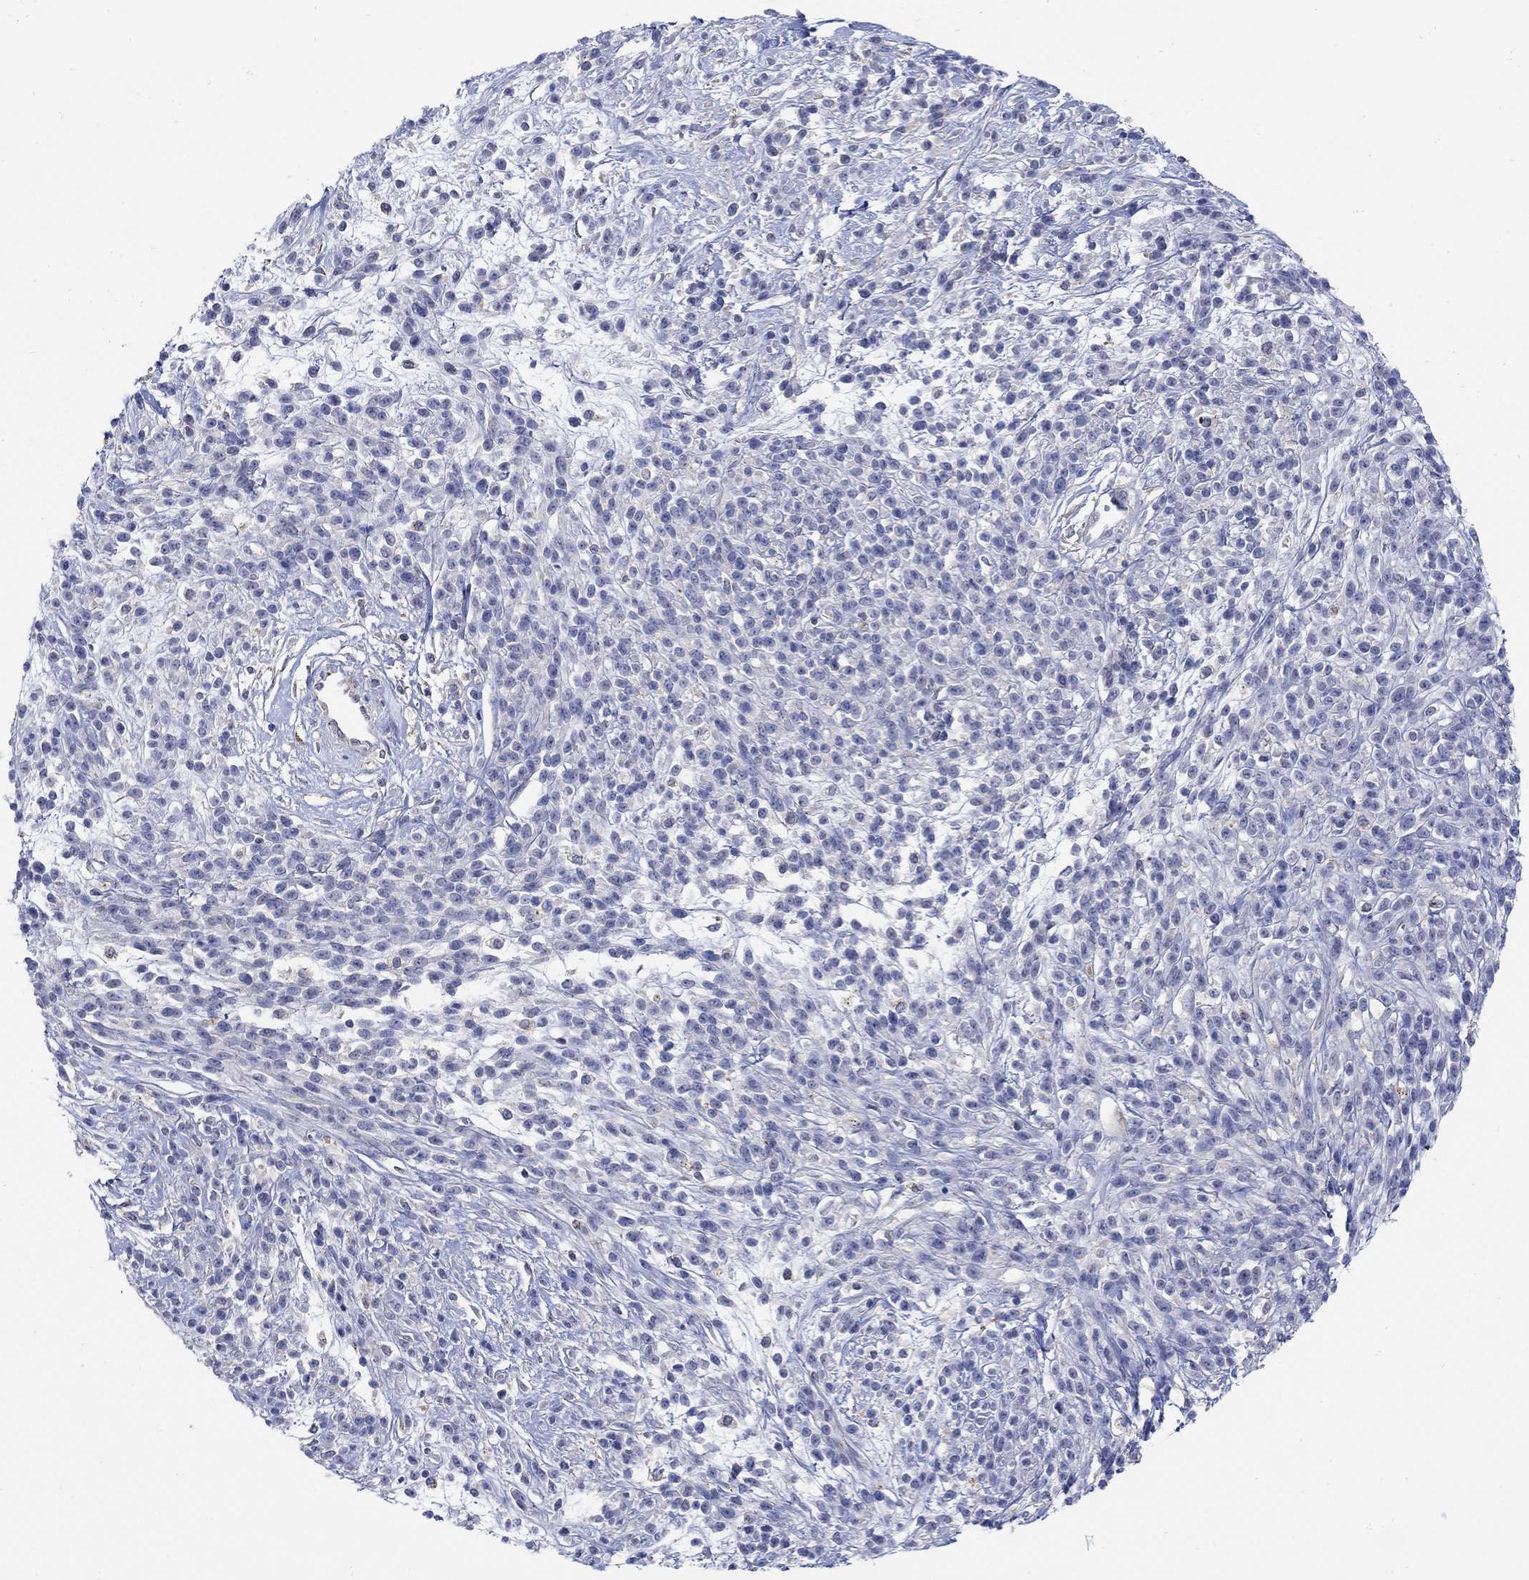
{"staining": {"intensity": "negative", "quantity": "none", "location": "none"}, "tissue": "melanoma", "cell_type": "Tumor cells", "image_type": "cancer", "snomed": [{"axis": "morphology", "description": "Malignant melanoma, NOS"}, {"axis": "topography", "description": "Skin"}, {"axis": "topography", "description": "Skin of trunk"}], "caption": "Histopathology image shows no significant protein positivity in tumor cells of melanoma.", "gene": "TEKT3", "patient": {"sex": "male", "age": 74}}